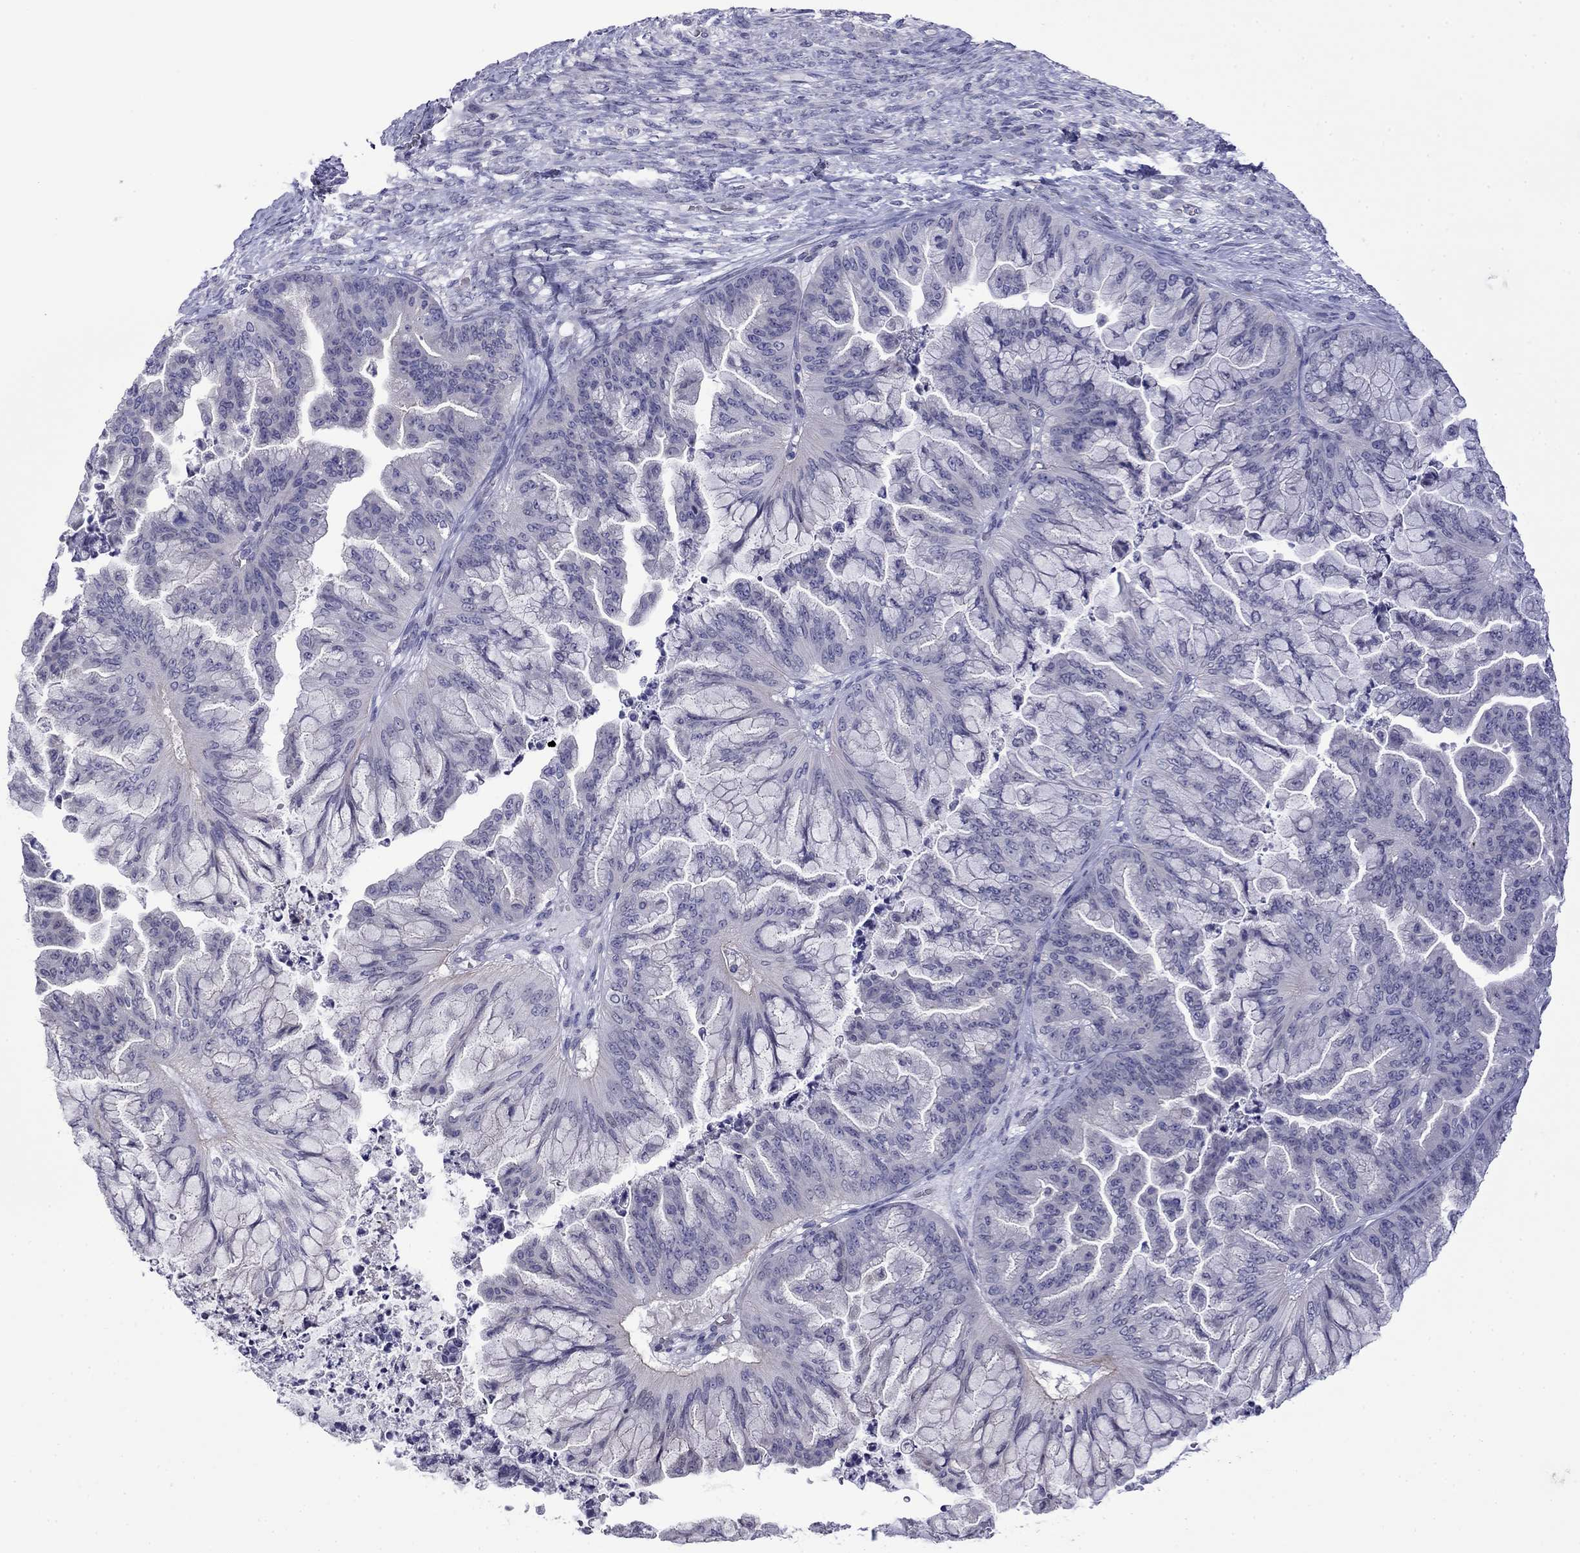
{"staining": {"intensity": "negative", "quantity": "none", "location": "none"}, "tissue": "ovarian cancer", "cell_type": "Tumor cells", "image_type": "cancer", "snomed": [{"axis": "morphology", "description": "Cystadenocarcinoma, mucinous, NOS"}, {"axis": "topography", "description": "Ovary"}], "caption": "The micrograph displays no significant positivity in tumor cells of ovarian cancer.", "gene": "PRR18", "patient": {"sex": "female", "age": 67}}